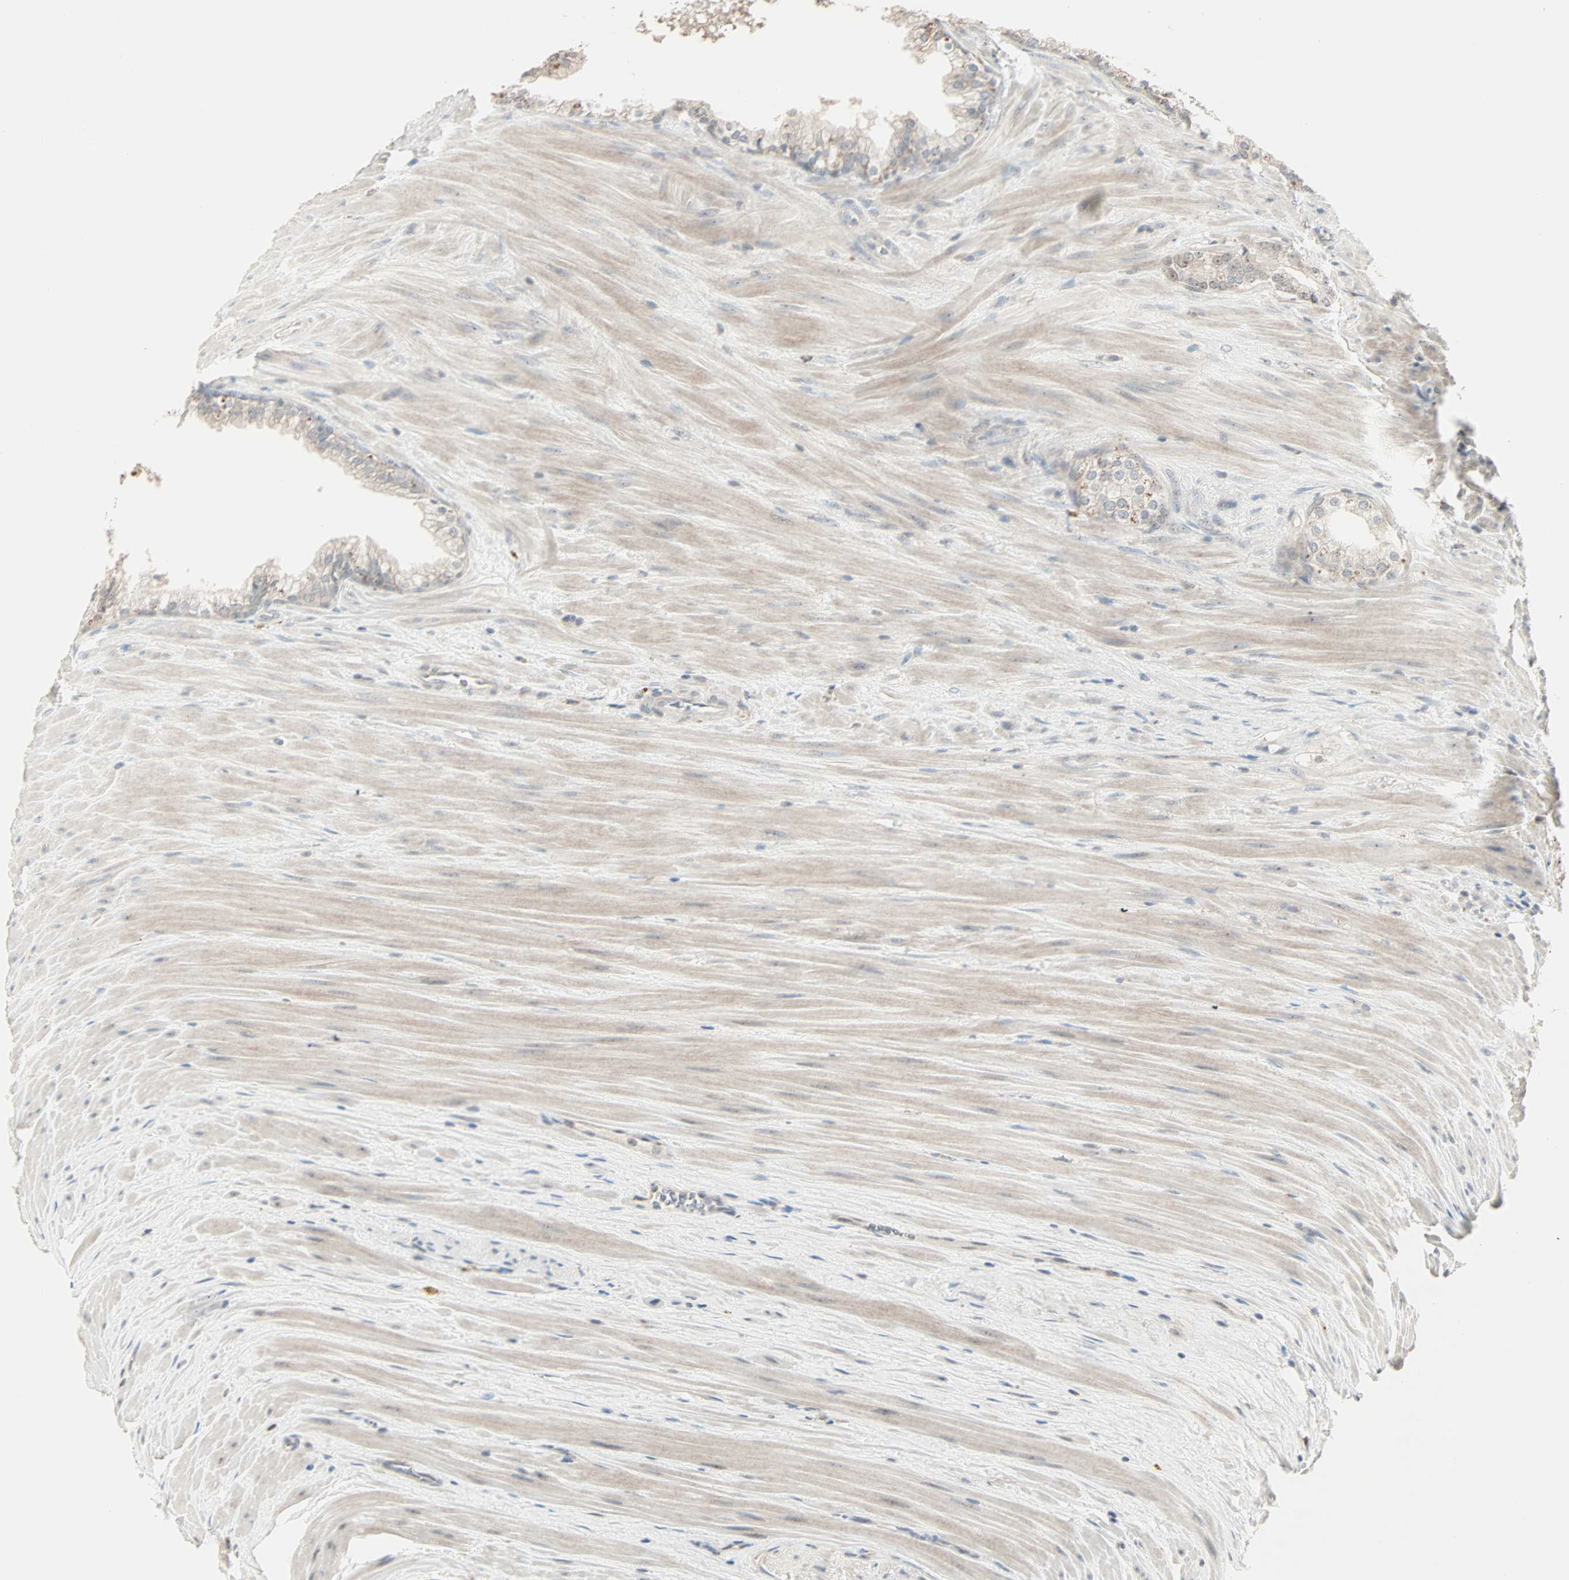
{"staining": {"intensity": "moderate", "quantity": ">75%", "location": "cytoplasmic/membranous,nuclear"}, "tissue": "prostate cancer", "cell_type": "Tumor cells", "image_type": "cancer", "snomed": [{"axis": "morphology", "description": "Adenocarcinoma, Low grade"}, {"axis": "topography", "description": "Prostate"}], "caption": "Human prostate cancer (low-grade adenocarcinoma) stained with a protein marker demonstrates moderate staining in tumor cells.", "gene": "KDM4A", "patient": {"sex": "male", "age": 58}}